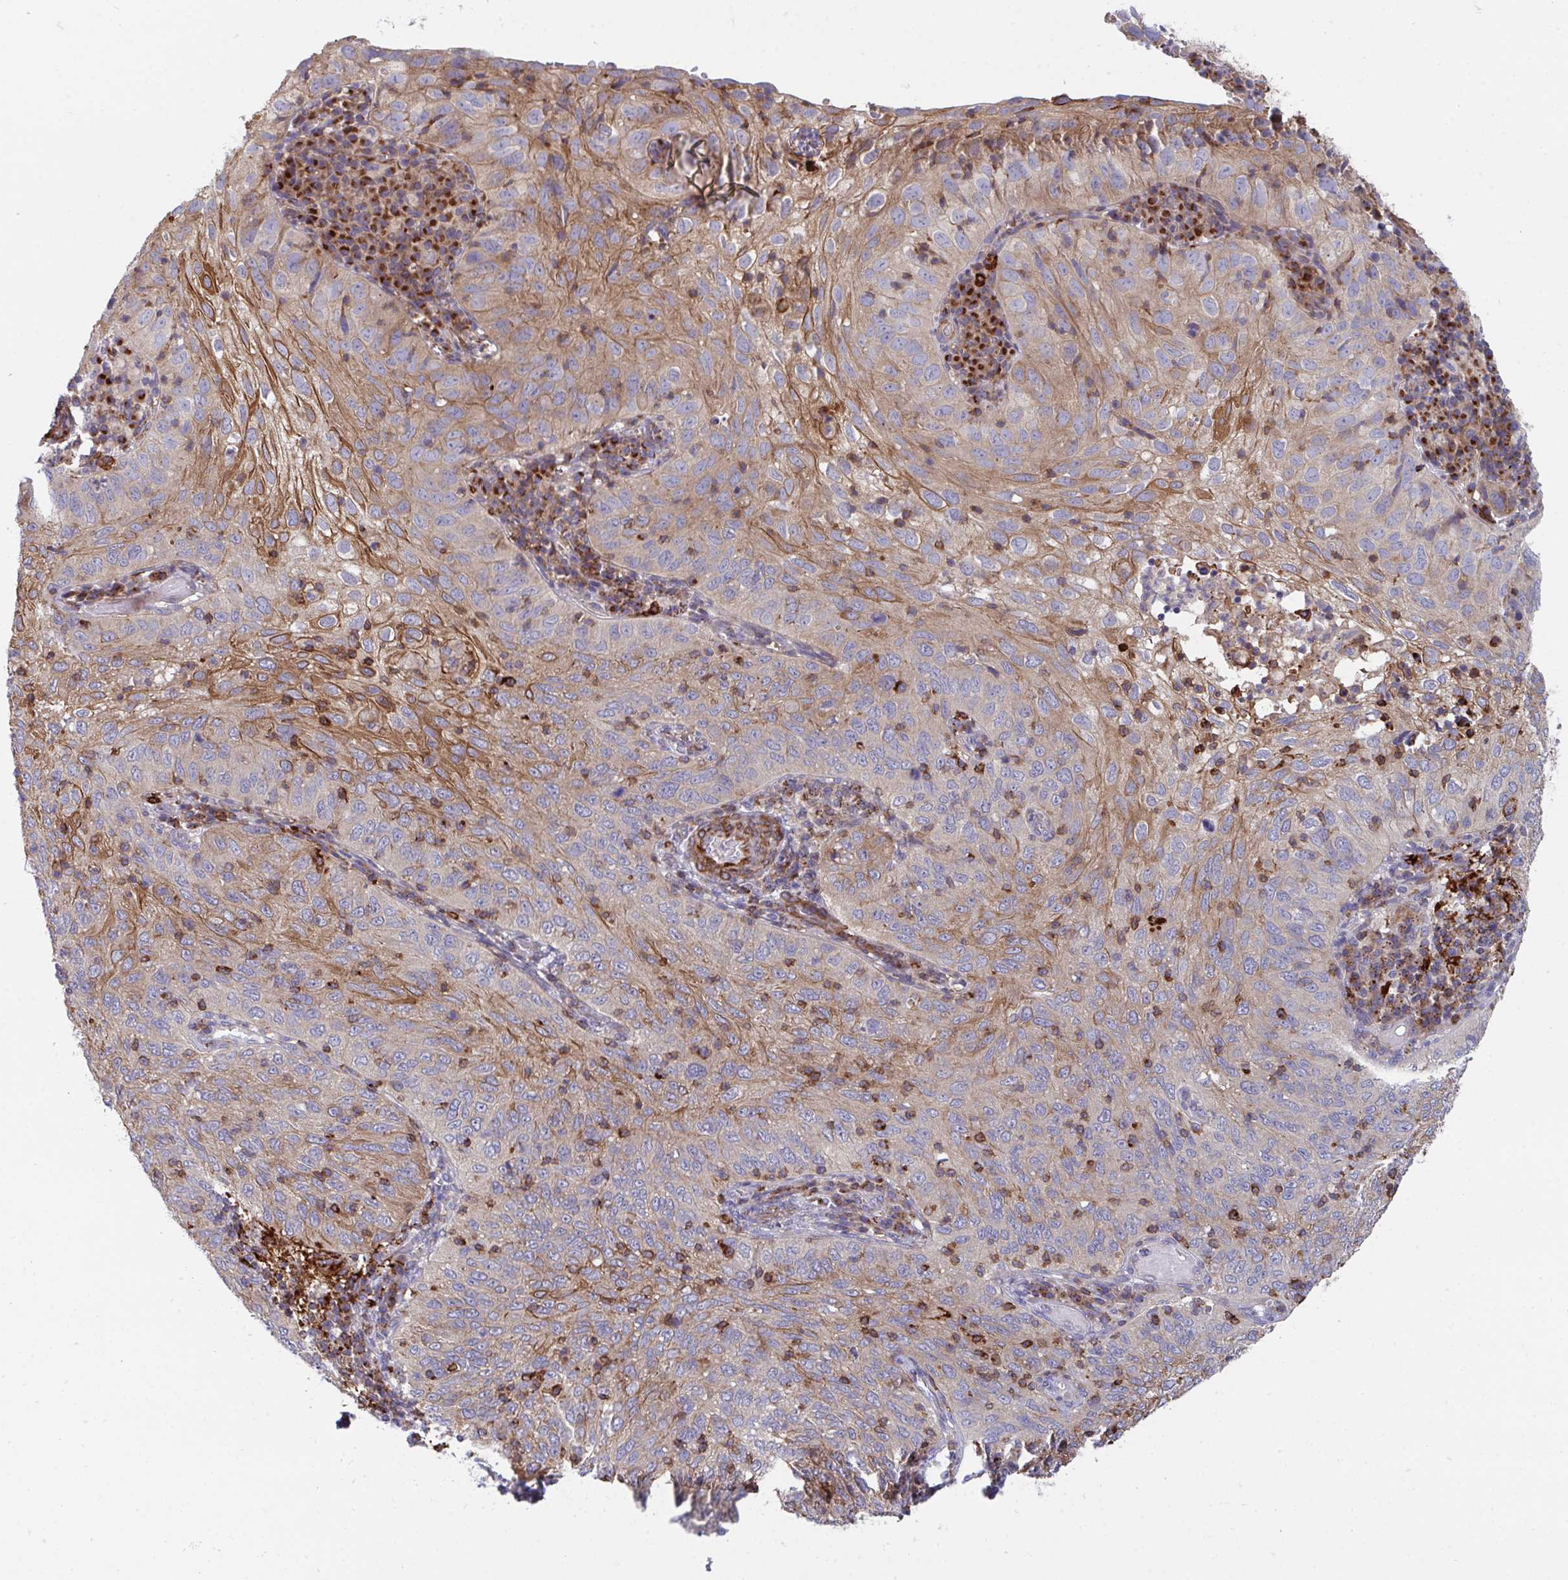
{"staining": {"intensity": "moderate", "quantity": "25%-75%", "location": "cytoplasmic/membranous"}, "tissue": "cervical cancer", "cell_type": "Tumor cells", "image_type": "cancer", "snomed": [{"axis": "morphology", "description": "Squamous cell carcinoma, NOS"}, {"axis": "topography", "description": "Cervix"}], "caption": "Protein positivity by IHC exhibits moderate cytoplasmic/membranous positivity in approximately 25%-75% of tumor cells in squamous cell carcinoma (cervical). (DAB (3,3'-diaminobenzidine) IHC with brightfield microscopy, high magnification).", "gene": "FRMD3", "patient": {"sex": "female", "age": 52}}